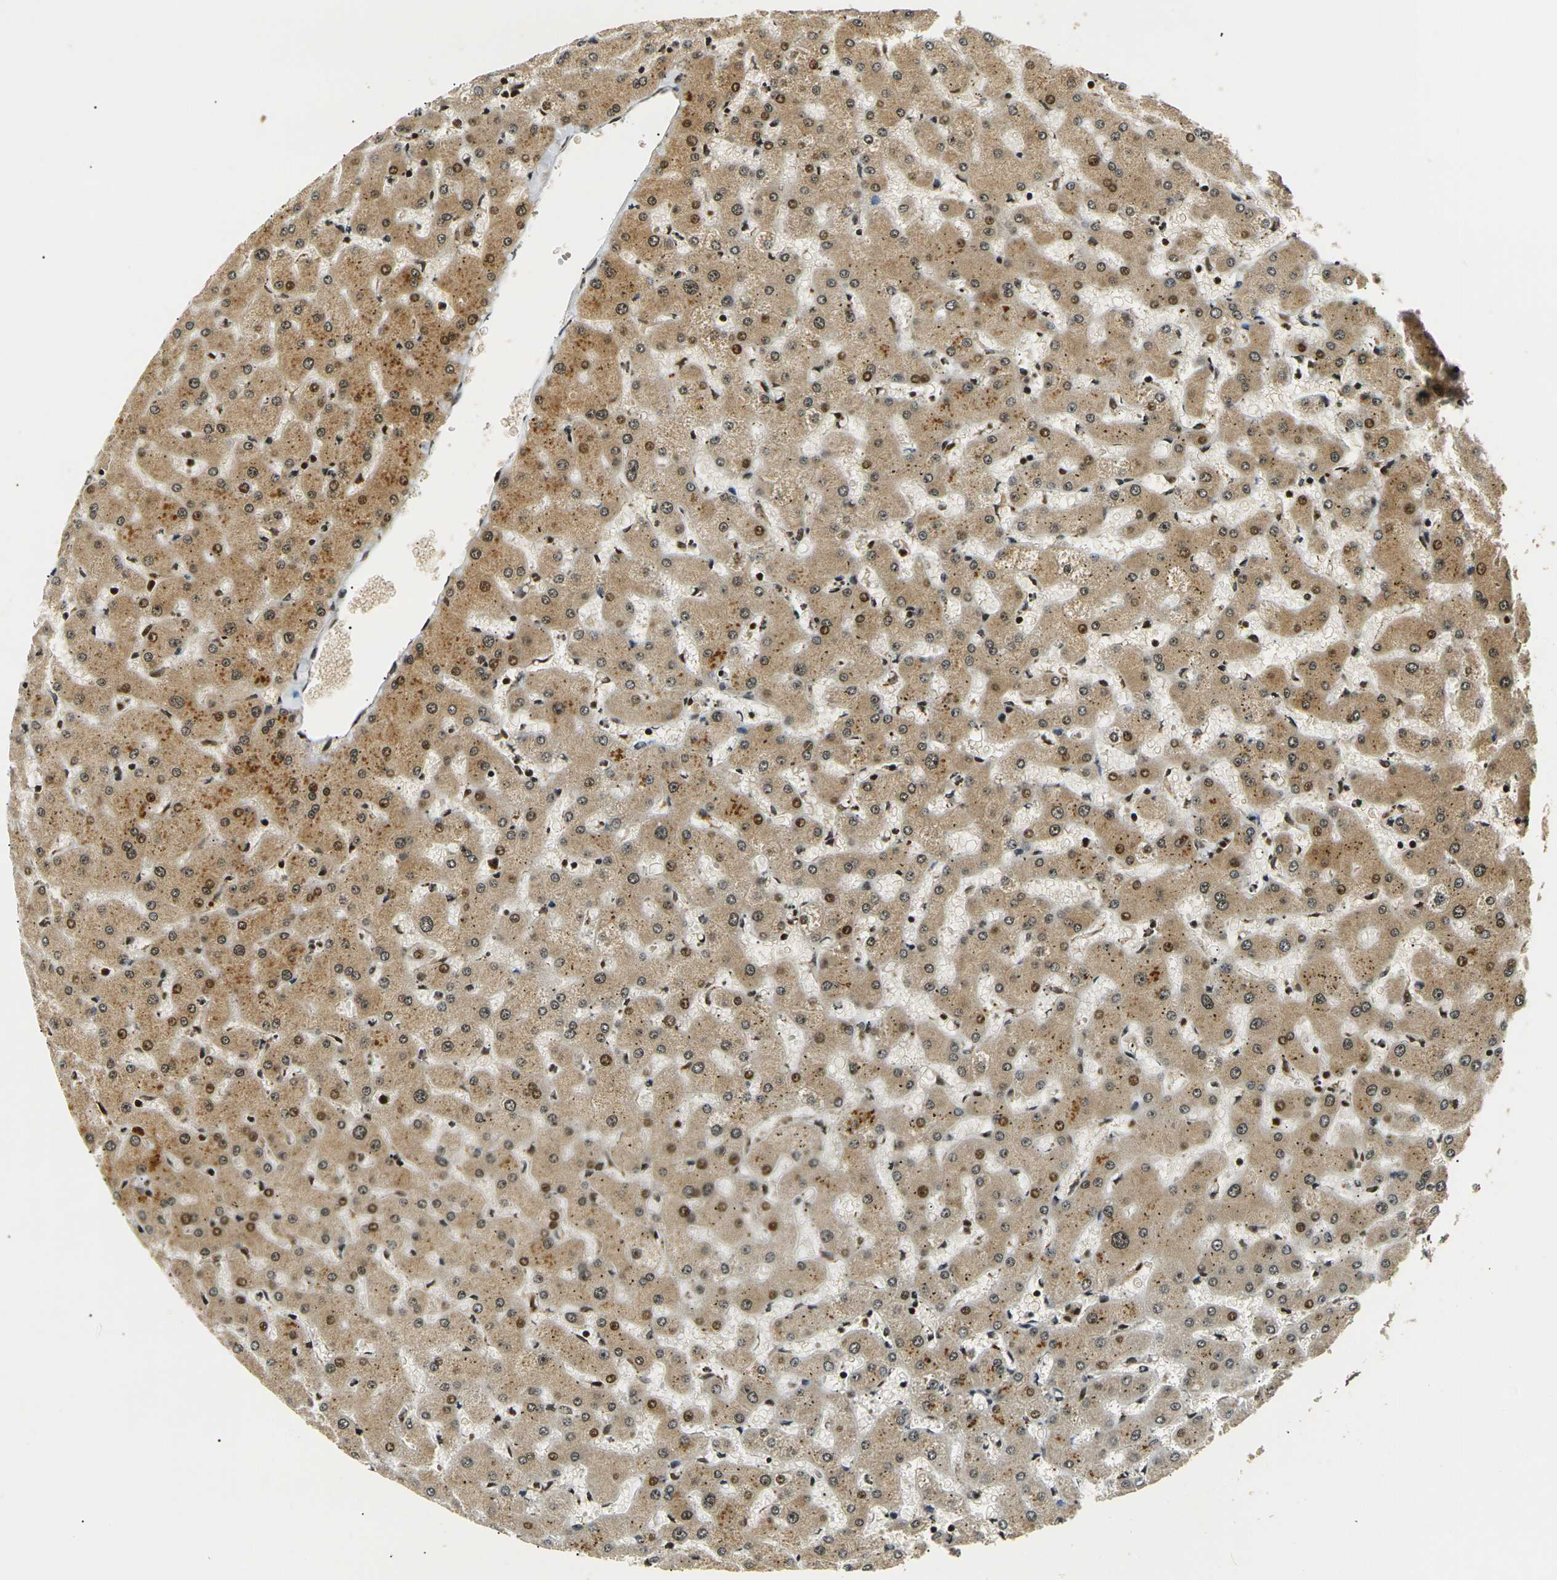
{"staining": {"intensity": "strong", "quantity": "25%-75%", "location": "nuclear"}, "tissue": "liver", "cell_type": "Cholangiocytes", "image_type": "normal", "snomed": [{"axis": "morphology", "description": "Normal tissue, NOS"}, {"axis": "topography", "description": "Liver"}], "caption": "Immunohistochemical staining of normal liver exhibits high levels of strong nuclear expression in about 25%-75% of cholangiocytes.", "gene": "ACTL6A", "patient": {"sex": "female", "age": 63}}